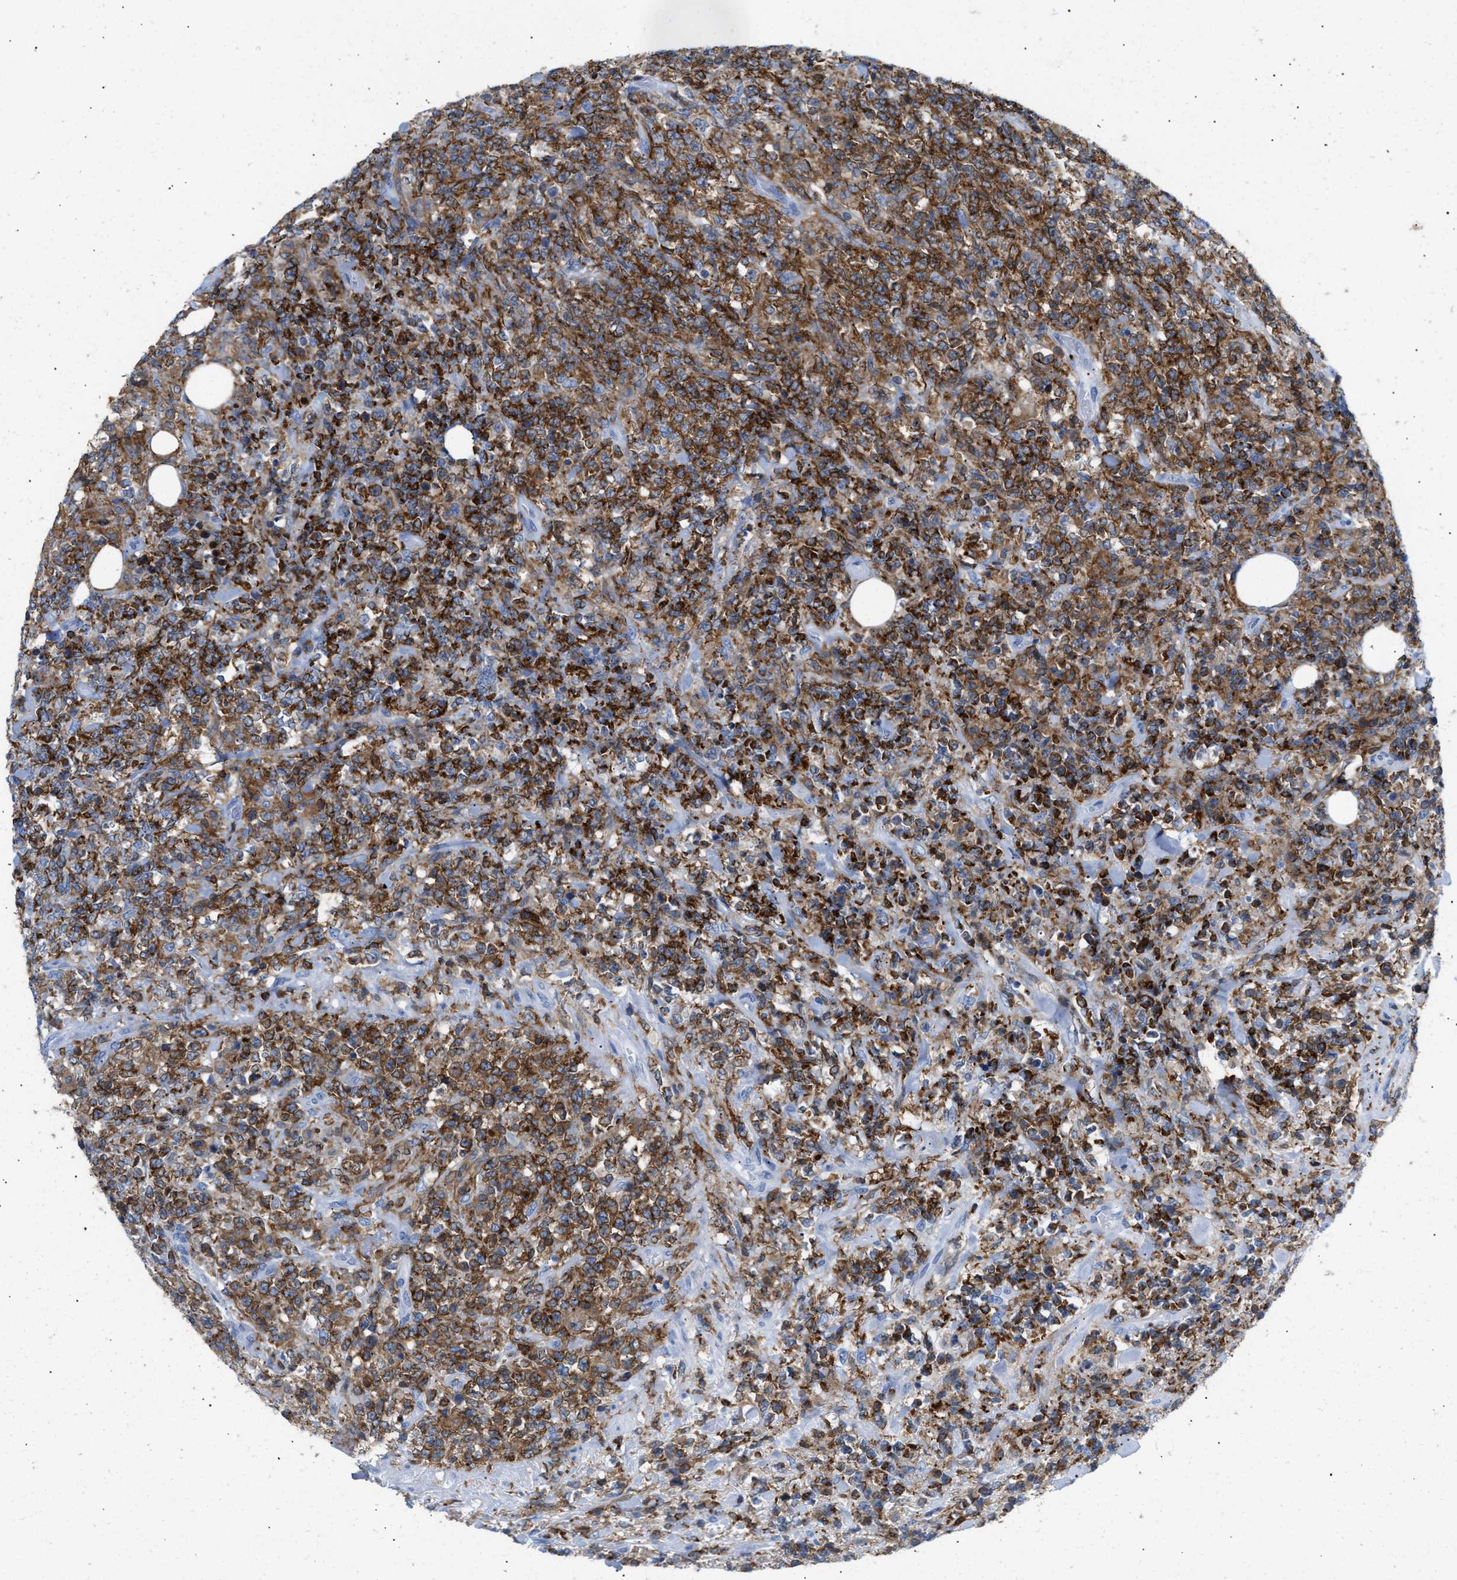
{"staining": {"intensity": "moderate", "quantity": ">75%", "location": "cytoplasmic/membranous"}, "tissue": "lymphoma", "cell_type": "Tumor cells", "image_type": "cancer", "snomed": [{"axis": "morphology", "description": "Malignant lymphoma, non-Hodgkin's type, High grade"}, {"axis": "topography", "description": "Soft tissue"}], "caption": "The immunohistochemical stain shows moderate cytoplasmic/membranous staining in tumor cells of high-grade malignant lymphoma, non-Hodgkin's type tissue.", "gene": "LCP1", "patient": {"sex": "male", "age": 18}}